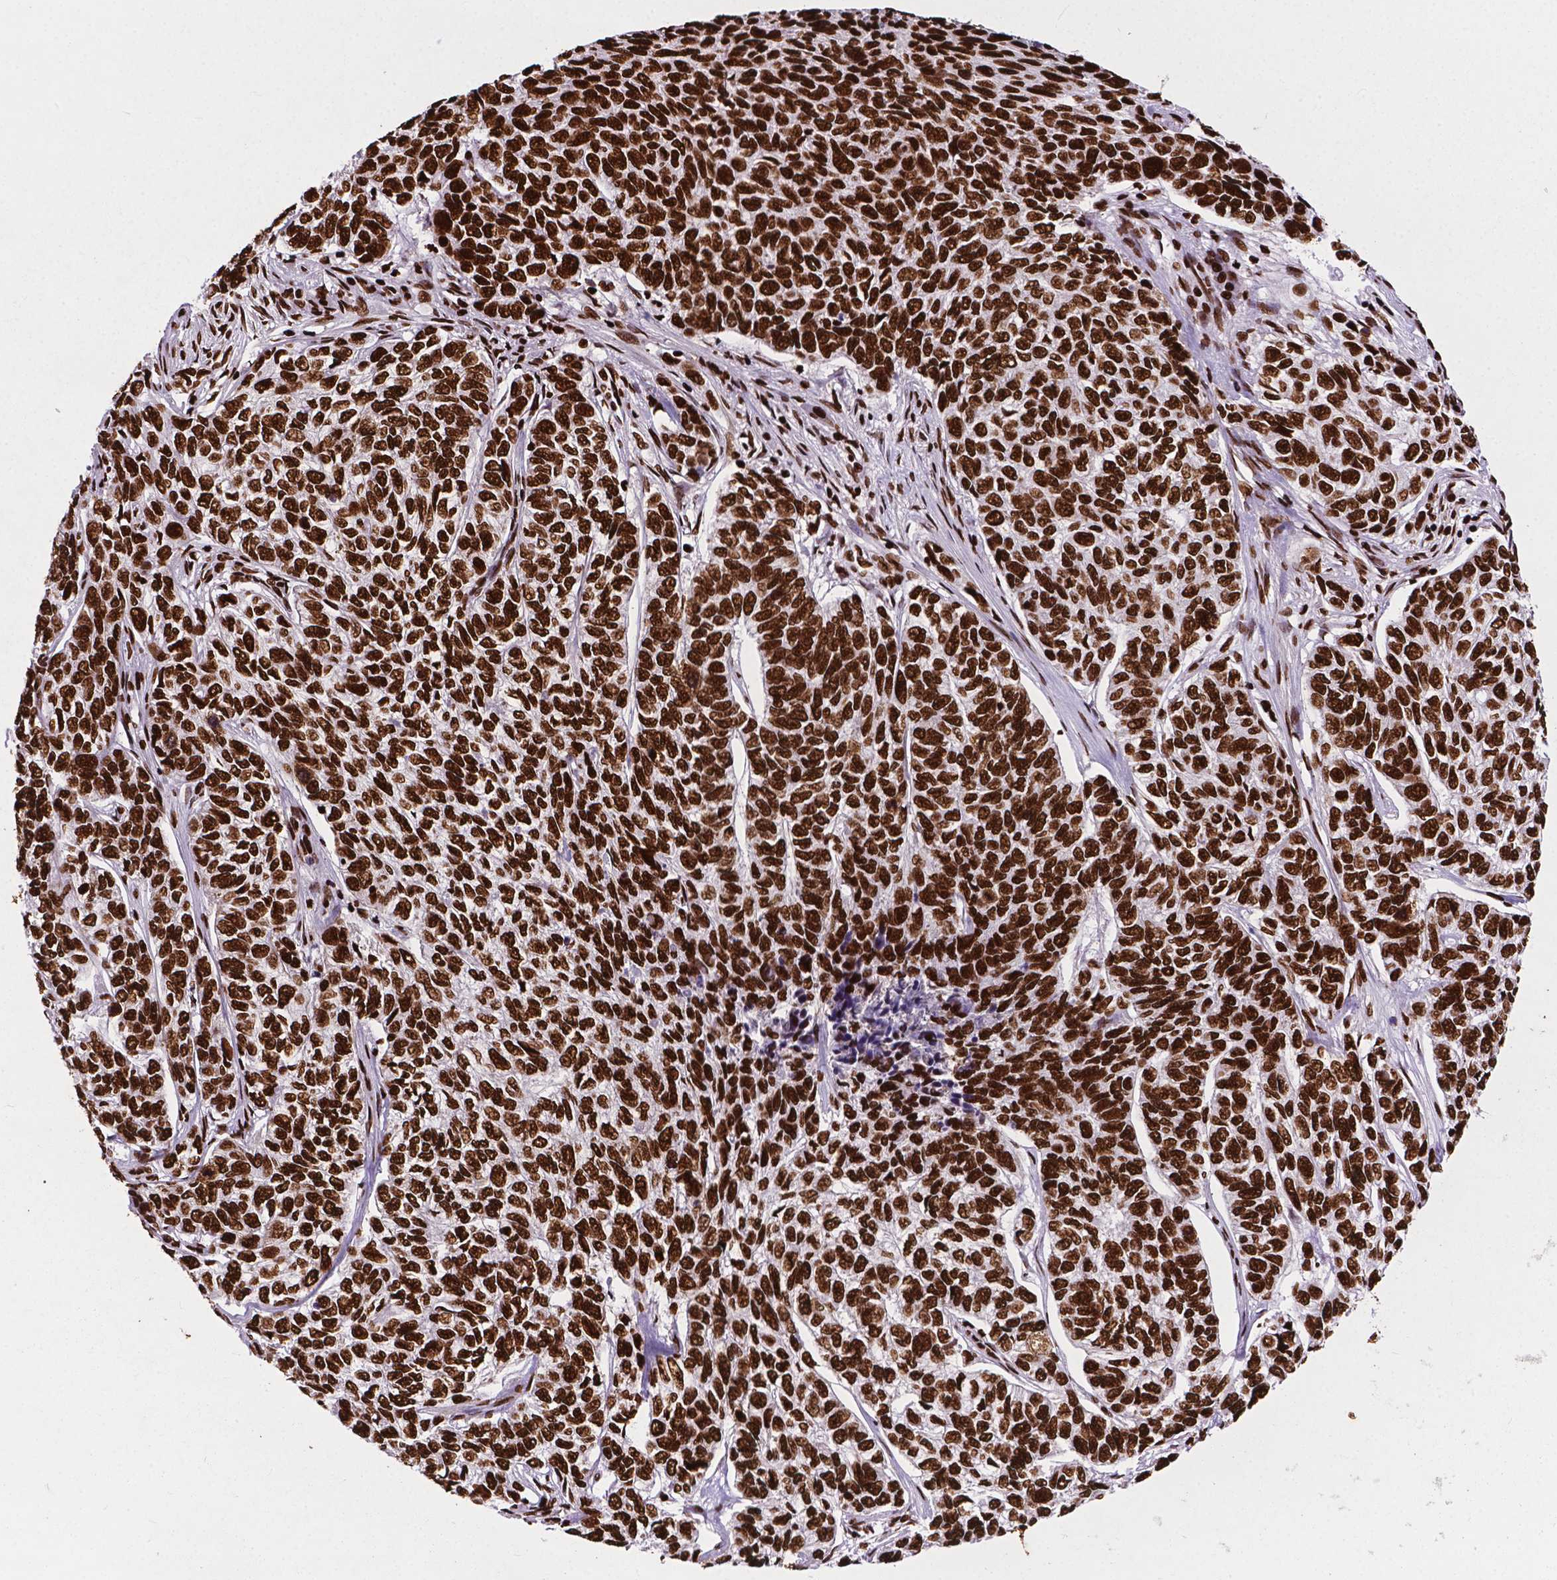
{"staining": {"intensity": "strong", "quantity": ">75%", "location": "nuclear"}, "tissue": "skin cancer", "cell_type": "Tumor cells", "image_type": "cancer", "snomed": [{"axis": "morphology", "description": "Basal cell carcinoma"}, {"axis": "topography", "description": "Skin"}], "caption": "Brown immunohistochemical staining in human skin basal cell carcinoma reveals strong nuclear positivity in about >75% of tumor cells. (DAB = brown stain, brightfield microscopy at high magnification).", "gene": "SMIM5", "patient": {"sex": "female", "age": 65}}